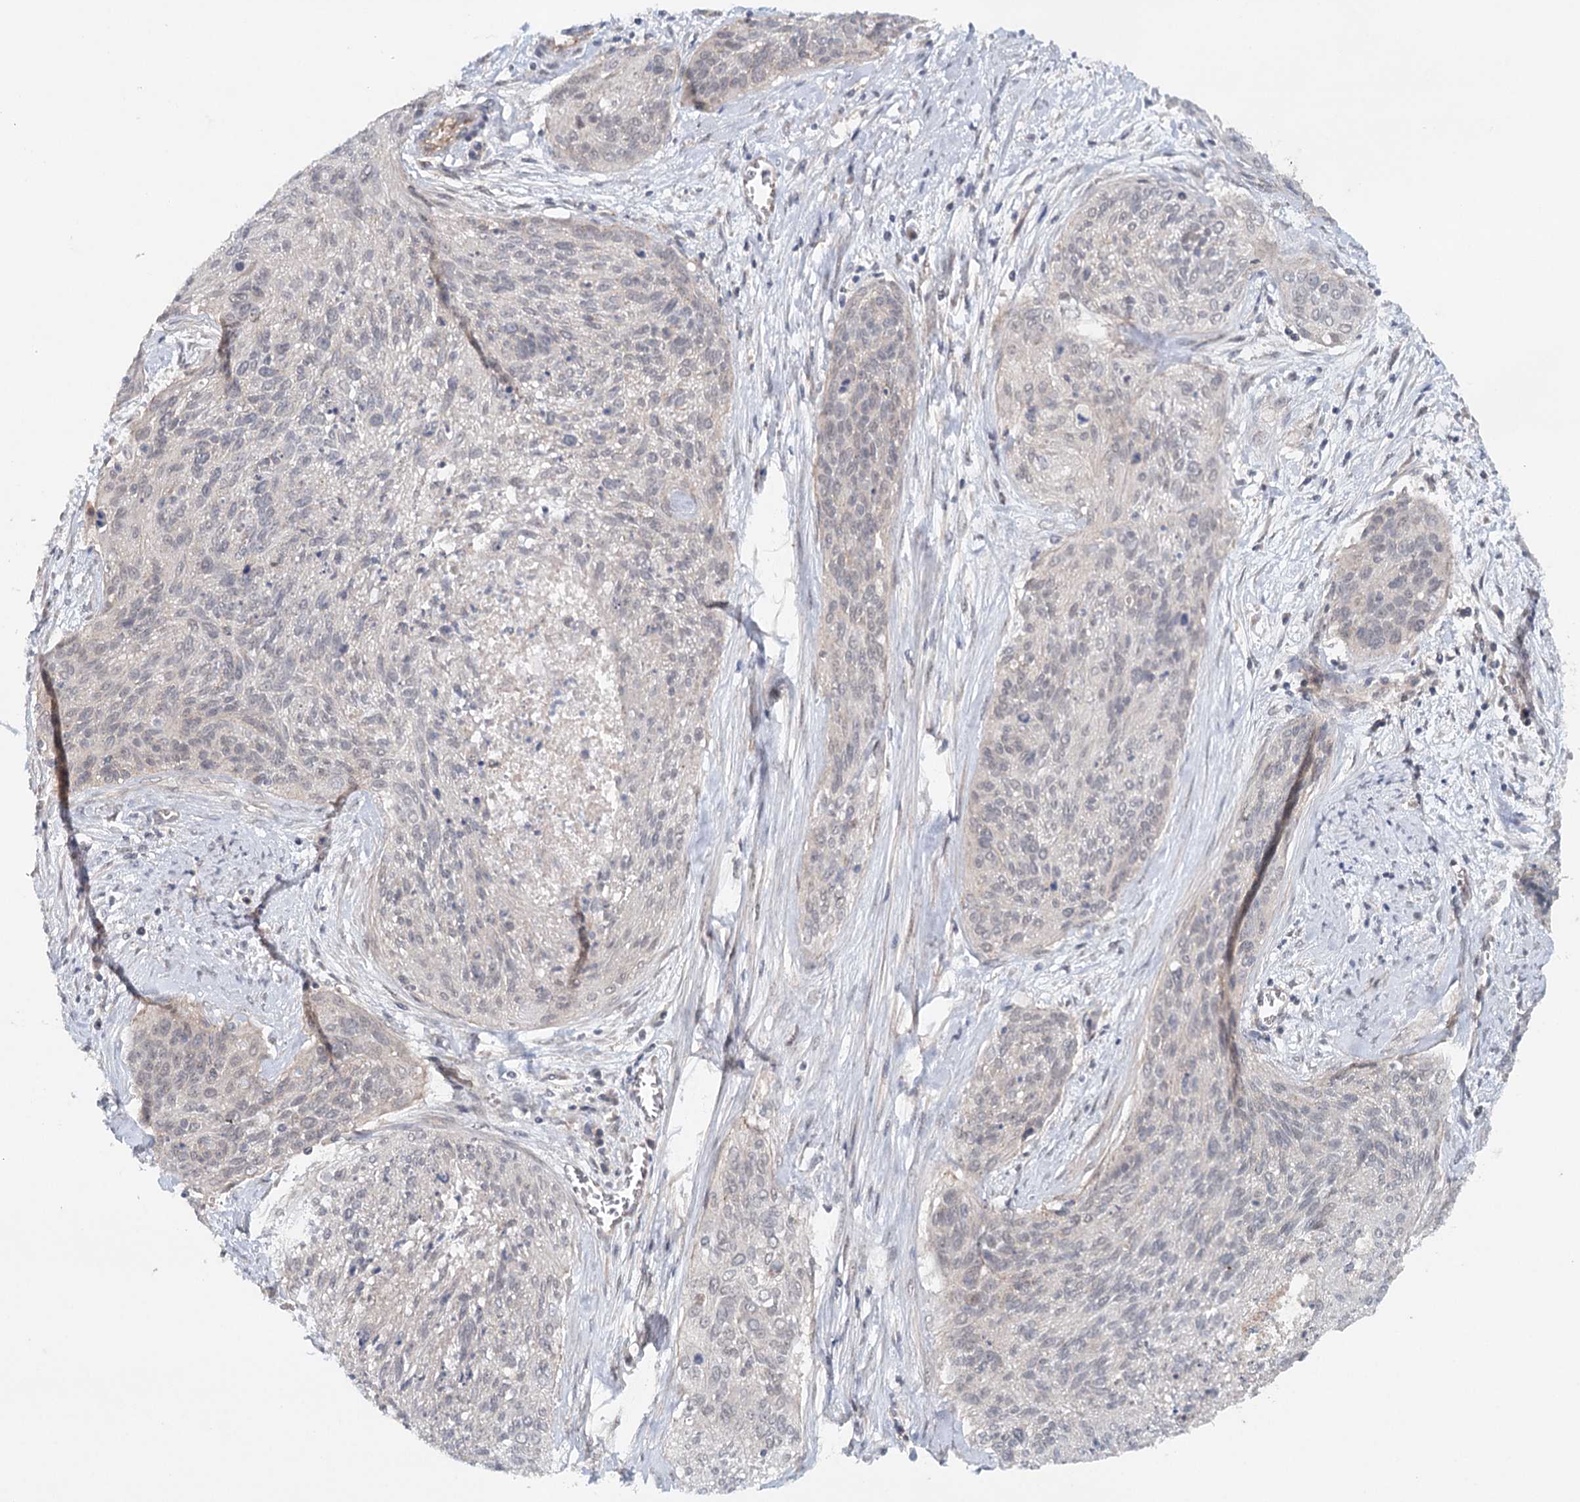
{"staining": {"intensity": "negative", "quantity": "none", "location": "none"}, "tissue": "cervical cancer", "cell_type": "Tumor cells", "image_type": "cancer", "snomed": [{"axis": "morphology", "description": "Squamous cell carcinoma, NOS"}, {"axis": "topography", "description": "Cervix"}], "caption": "This is an IHC photomicrograph of human cervical cancer. There is no positivity in tumor cells.", "gene": "SYNPO", "patient": {"sex": "female", "age": 55}}